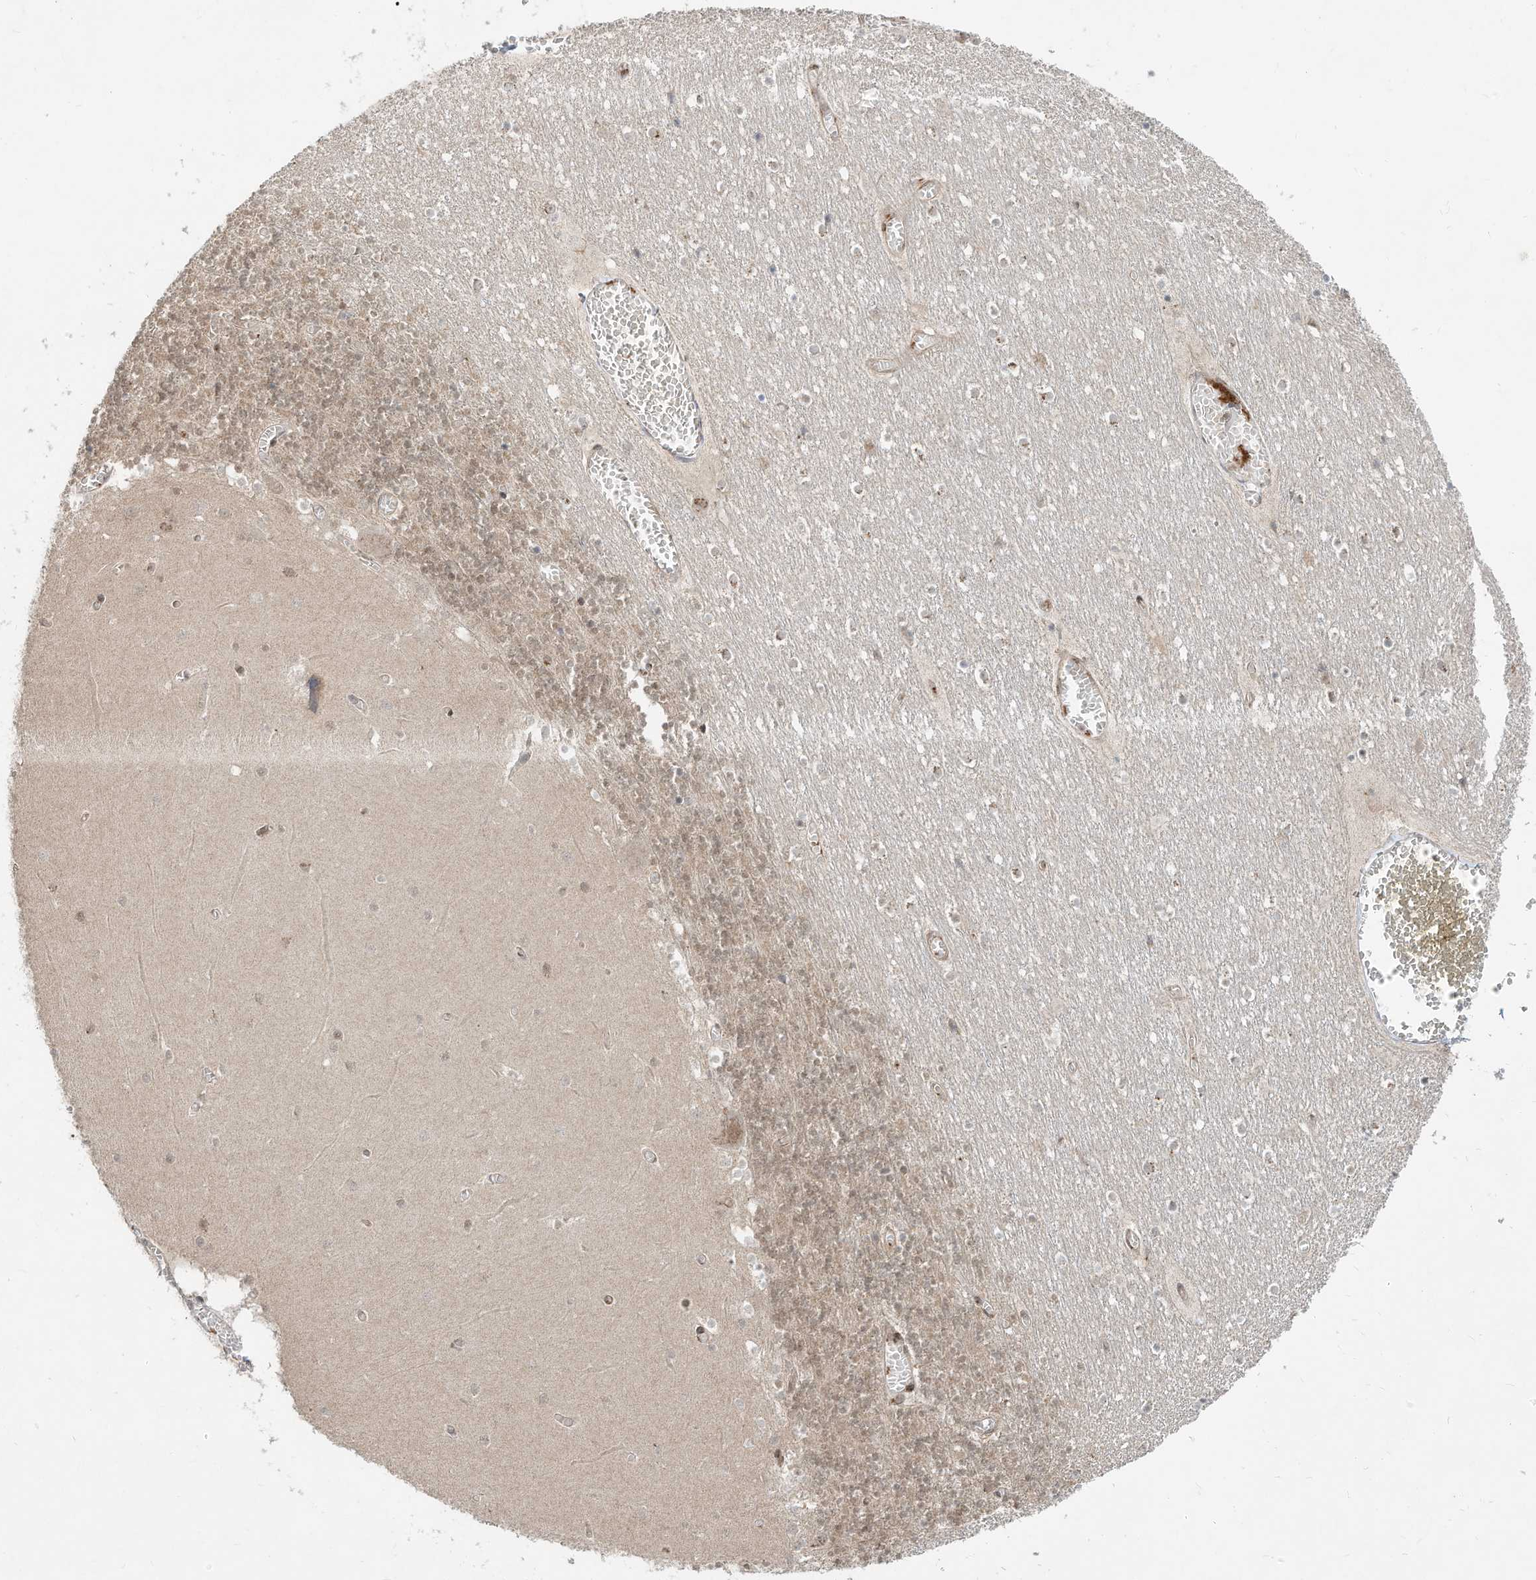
{"staining": {"intensity": "moderate", "quantity": ">75%", "location": "cytoplasmic/membranous,nuclear"}, "tissue": "cerebellum", "cell_type": "Cells in granular layer", "image_type": "normal", "snomed": [{"axis": "morphology", "description": "Normal tissue, NOS"}, {"axis": "topography", "description": "Cerebellum"}], "caption": "Brown immunohistochemical staining in normal human cerebellum exhibits moderate cytoplasmic/membranous,nuclear positivity in about >75% of cells in granular layer.", "gene": "CUX1", "patient": {"sex": "female", "age": 28}}